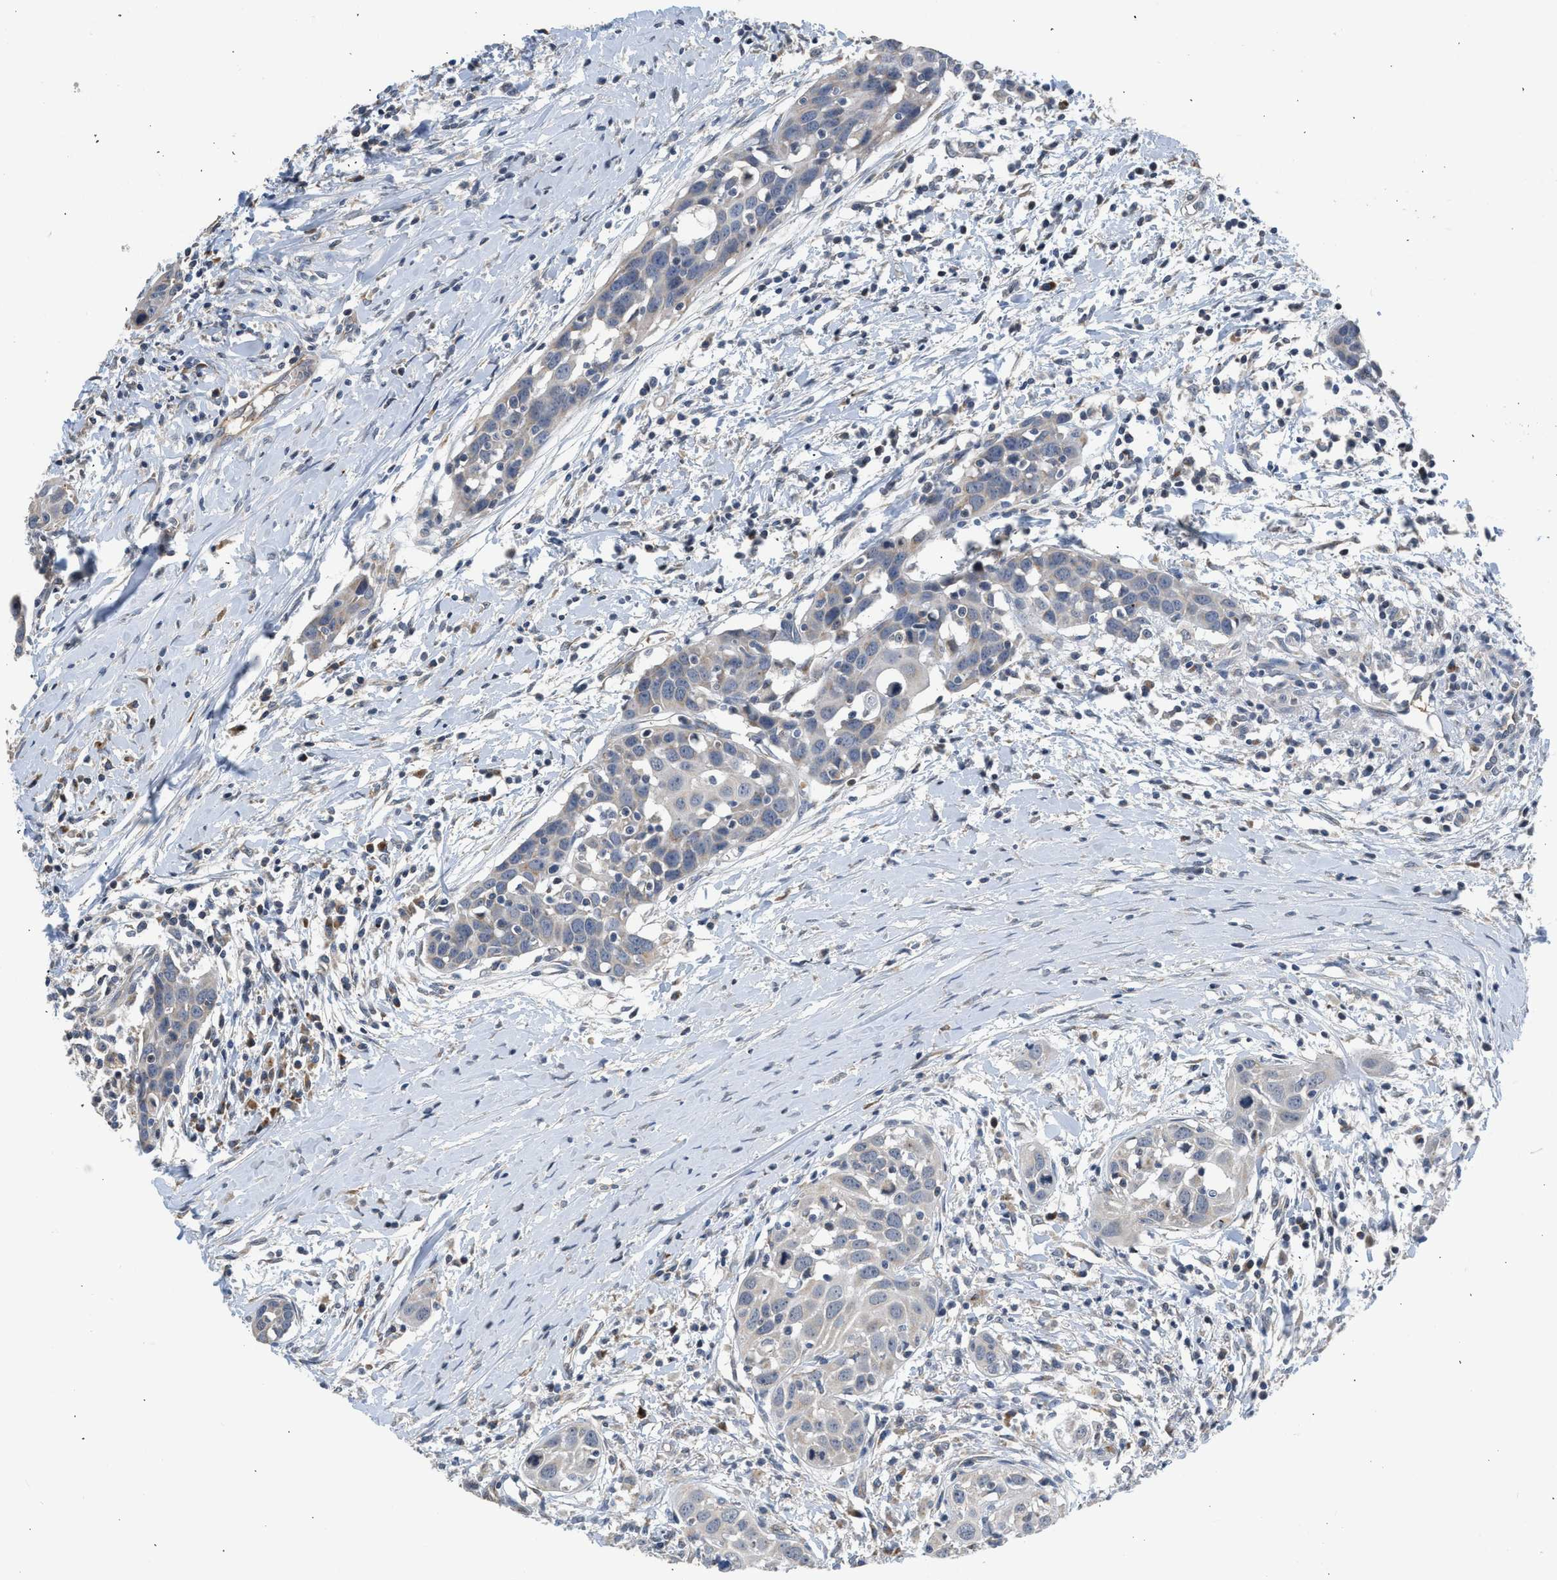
{"staining": {"intensity": "weak", "quantity": "<25%", "location": "cytoplasmic/membranous"}, "tissue": "head and neck cancer", "cell_type": "Tumor cells", "image_type": "cancer", "snomed": [{"axis": "morphology", "description": "Squamous cell carcinoma, NOS"}, {"axis": "topography", "description": "Oral tissue"}, {"axis": "topography", "description": "Head-Neck"}], "caption": "Immunohistochemistry (IHC) micrograph of squamous cell carcinoma (head and neck) stained for a protein (brown), which displays no staining in tumor cells.", "gene": "PIM1", "patient": {"sex": "female", "age": 50}}